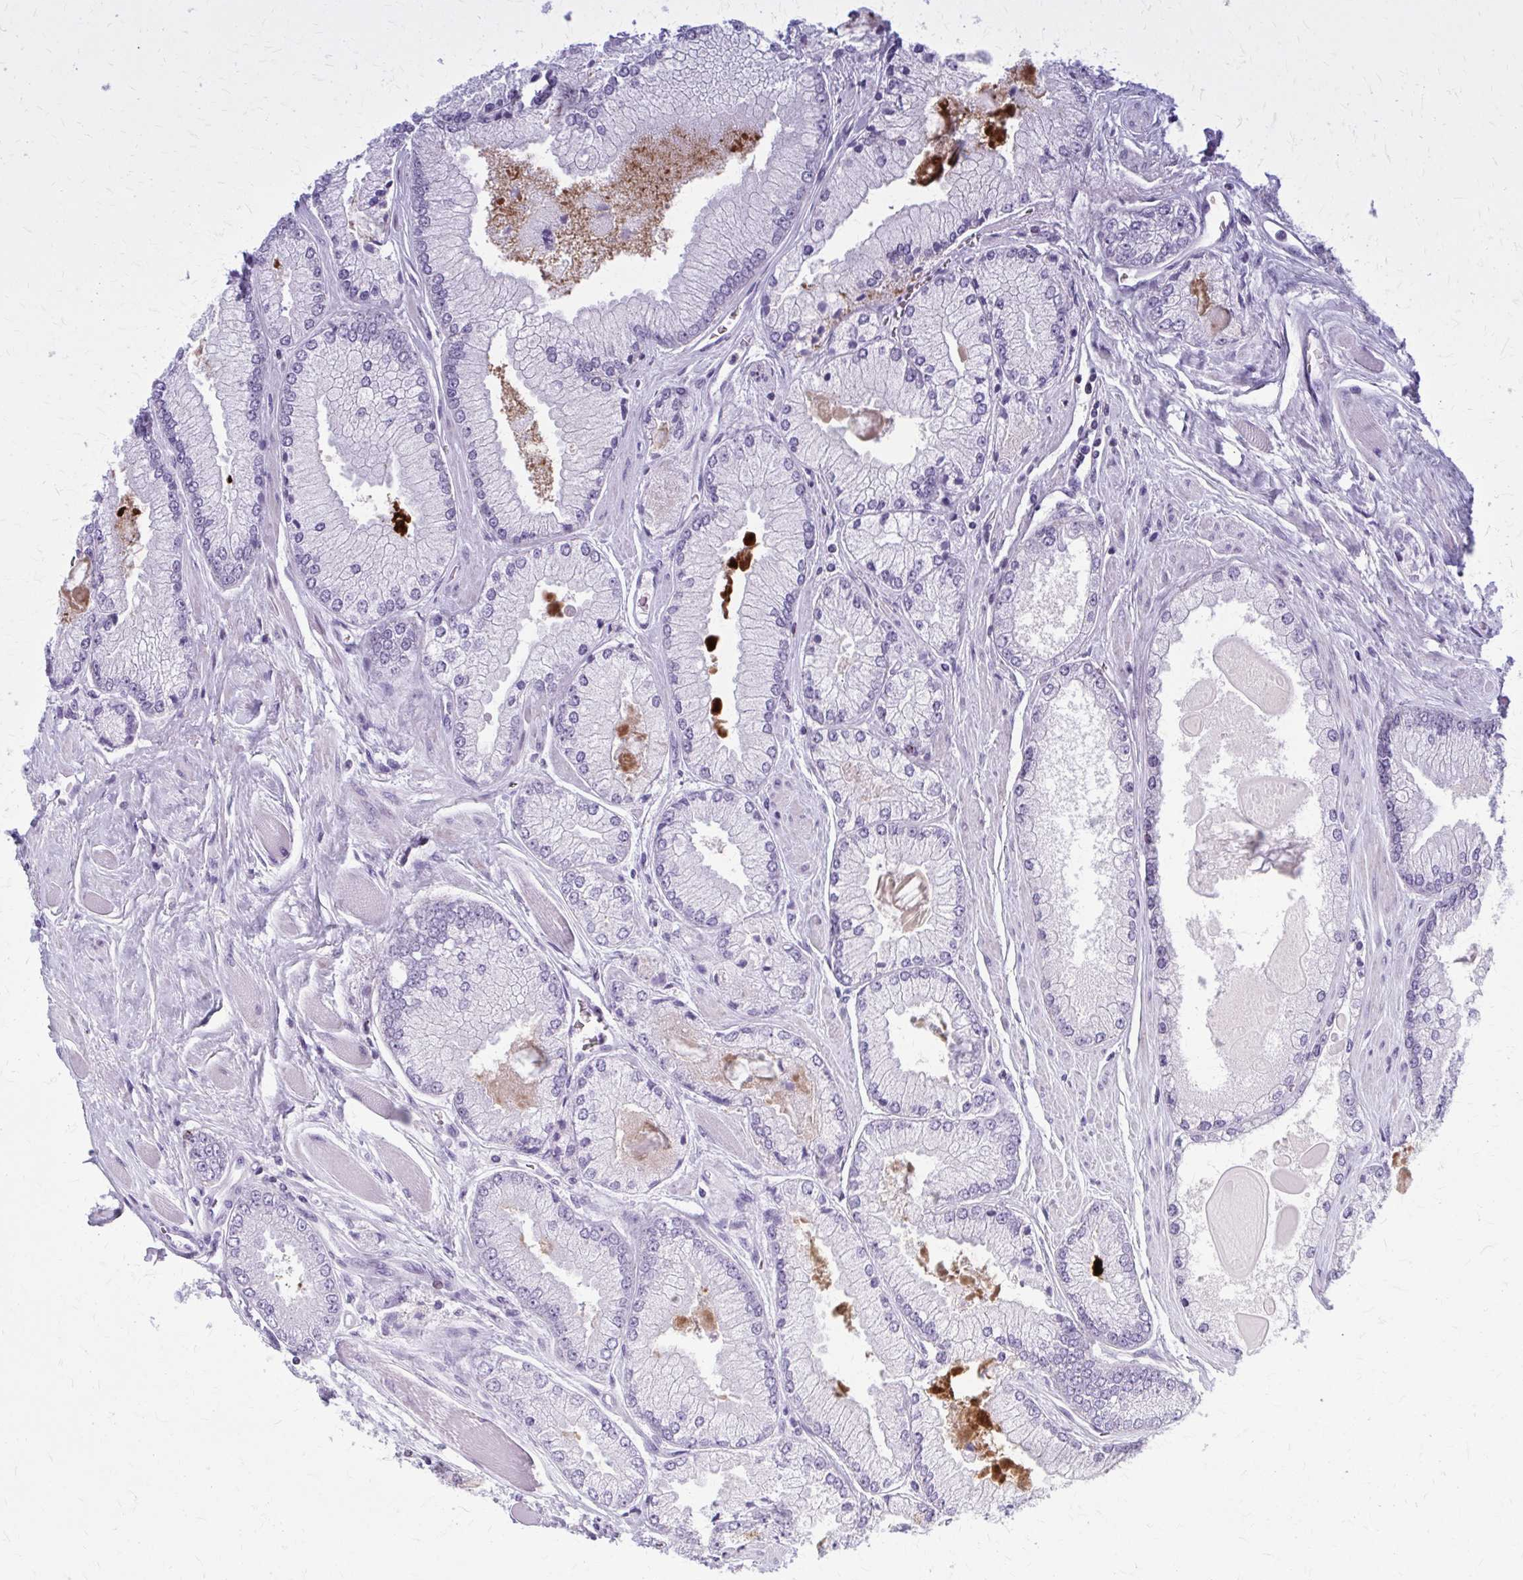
{"staining": {"intensity": "negative", "quantity": "none", "location": "none"}, "tissue": "prostate cancer", "cell_type": "Tumor cells", "image_type": "cancer", "snomed": [{"axis": "morphology", "description": "Adenocarcinoma, Low grade"}, {"axis": "topography", "description": "Prostate"}], "caption": "This is an IHC image of human prostate cancer (low-grade adenocarcinoma). There is no expression in tumor cells.", "gene": "PEDS1", "patient": {"sex": "male", "age": 67}}